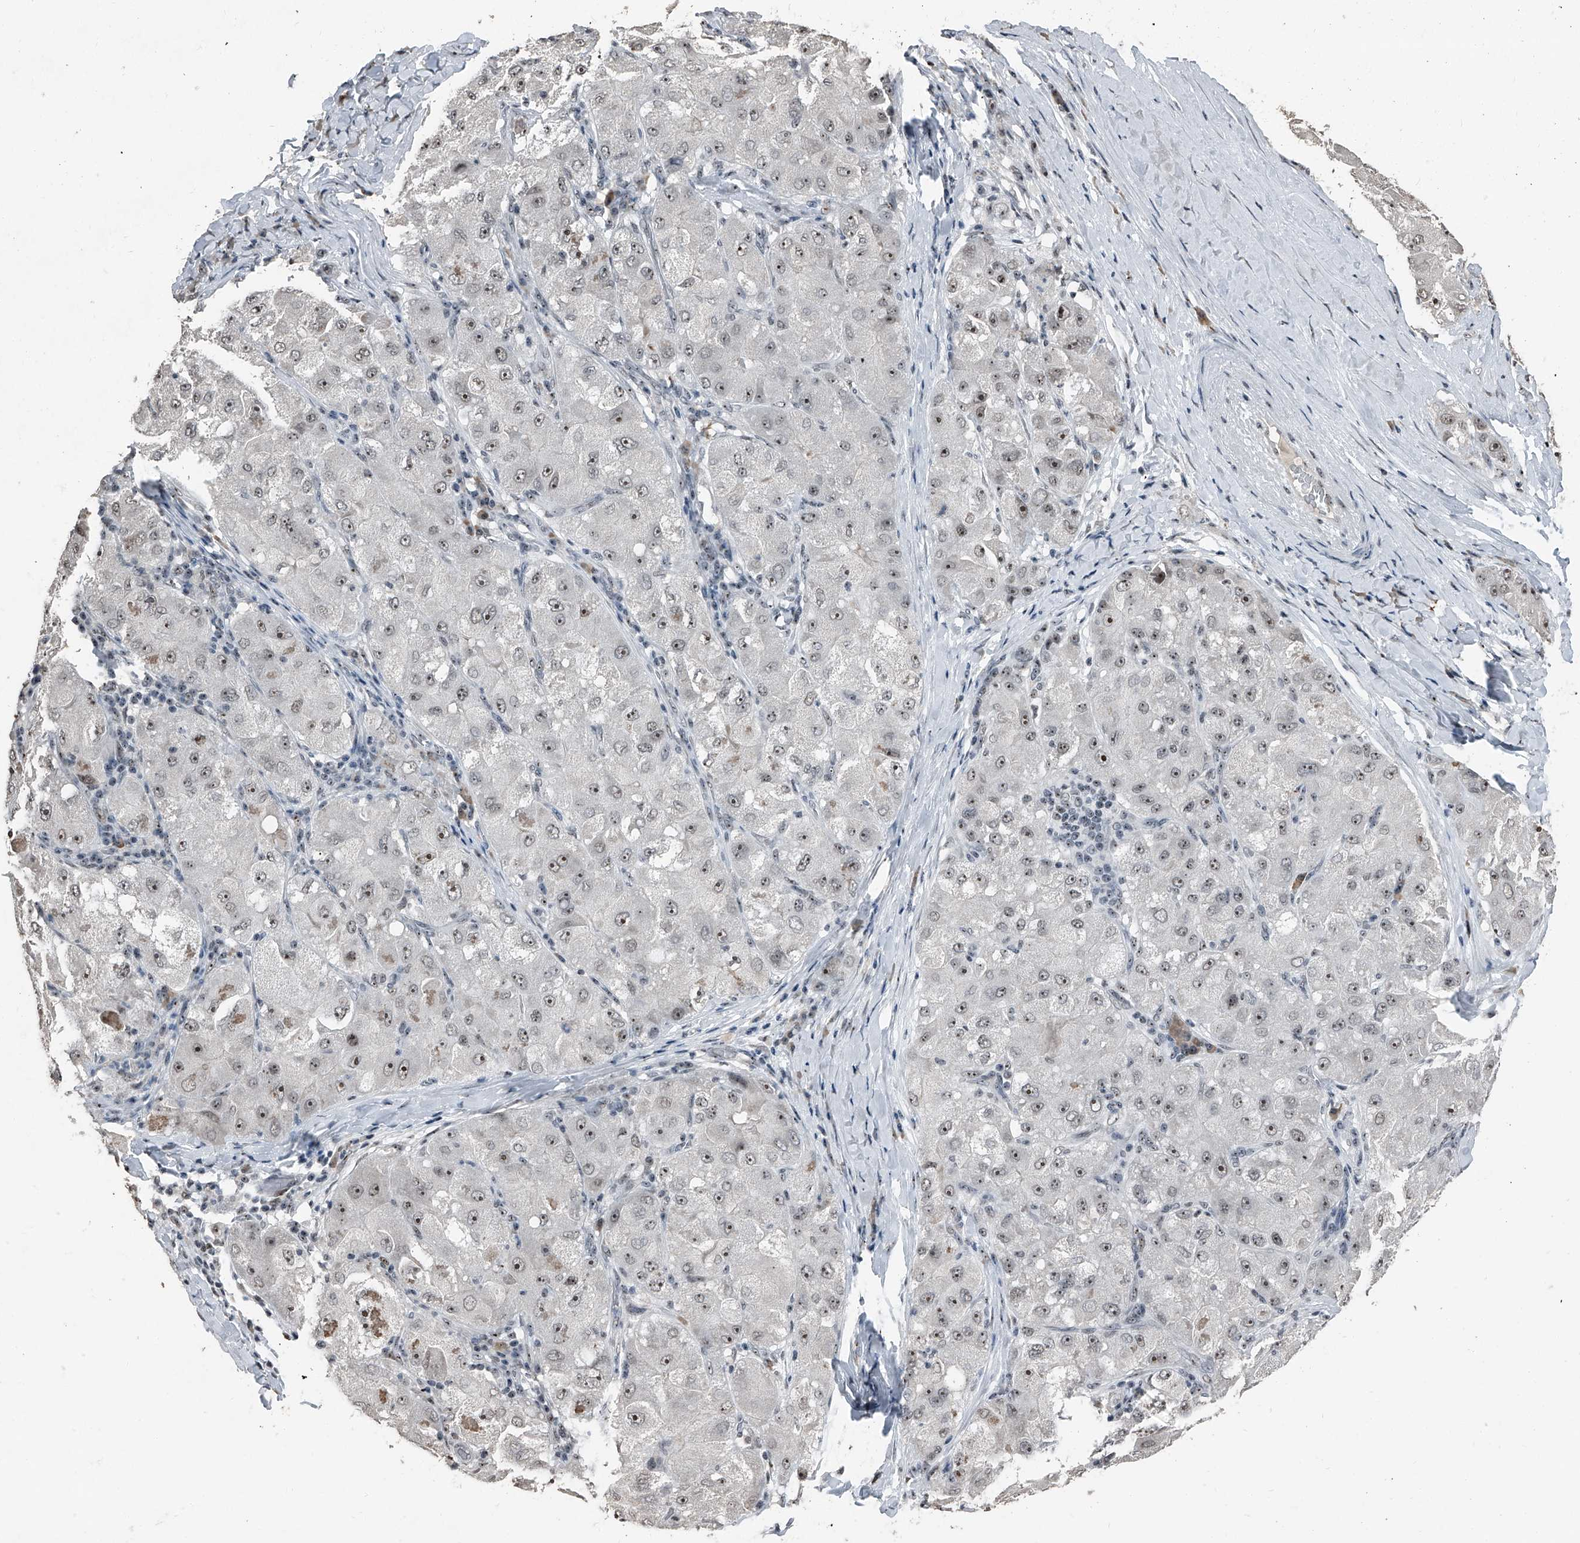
{"staining": {"intensity": "moderate", "quantity": "25%-75%", "location": "nuclear"}, "tissue": "liver cancer", "cell_type": "Tumor cells", "image_type": "cancer", "snomed": [{"axis": "morphology", "description": "Carcinoma, Hepatocellular, NOS"}, {"axis": "topography", "description": "Liver"}], "caption": "The photomicrograph shows immunohistochemical staining of hepatocellular carcinoma (liver). There is moderate nuclear staining is seen in about 25%-75% of tumor cells.", "gene": "TCOF1", "patient": {"sex": "male", "age": 80}}